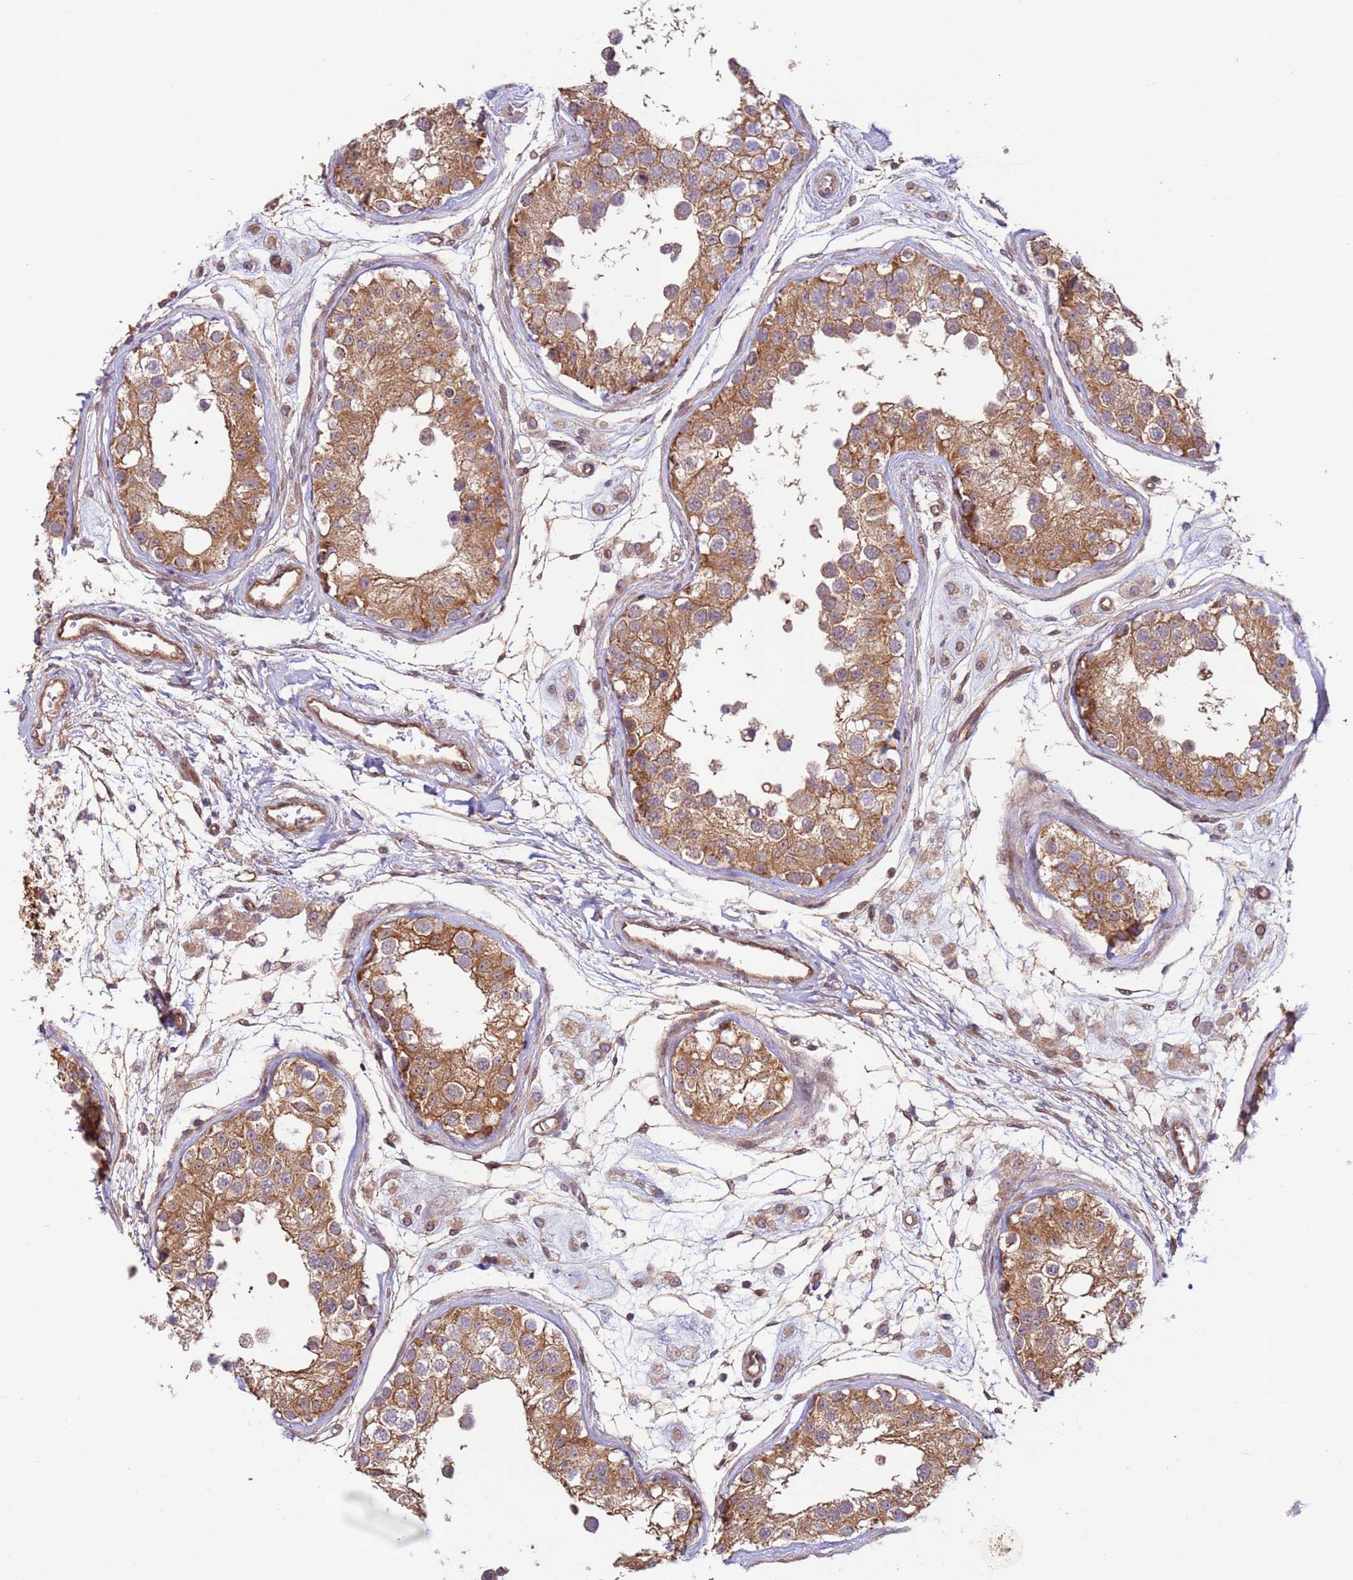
{"staining": {"intensity": "moderate", "quantity": ">75%", "location": "cytoplasmic/membranous"}, "tissue": "testis", "cell_type": "Cells in seminiferous ducts", "image_type": "normal", "snomed": [{"axis": "morphology", "description": "Normal tissue, NOS"}, {"axis": "morphology", "description": "Adenocarcinoma, metastatic, NOS"}, {"axis": "topography", "description": "Testis"}], "caption": "Testis stained with immunohistochemistry reveals moderate cytoplasmic/membranous positivity in about >75% of cells in seminiferous ducts.", "gene": "DCAF4", "patient": {"sex": "male", "age": 26}}